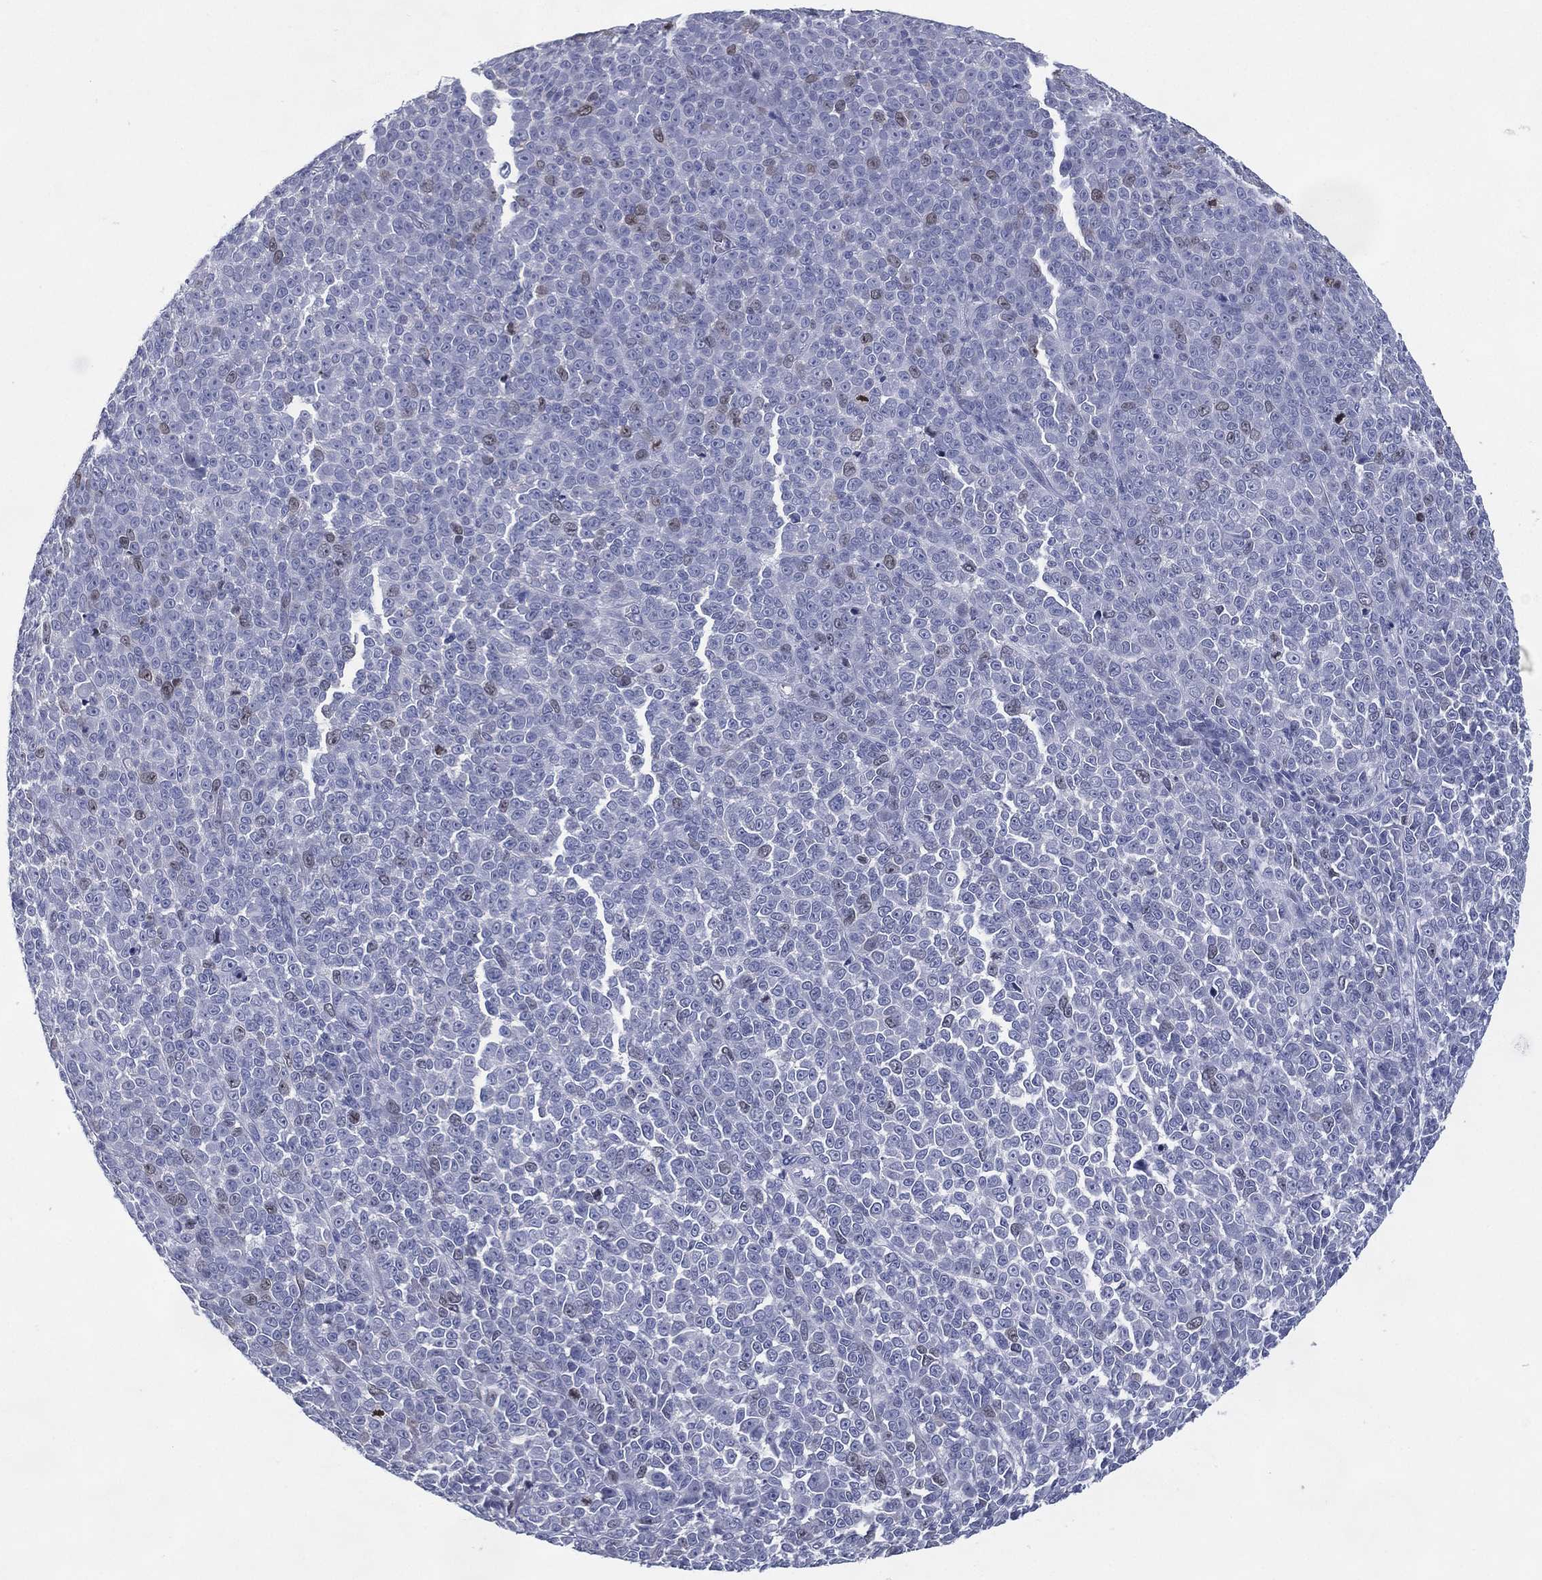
{"staining": {"intensity": "negative", "quantity": "none", "location": "none"}, "tissue": "melanoma", "cell_type": "Tumor cells", "image_type": "cancer", "snomed": [{"axis": "morphology", "description": "Malignant melanoma, NOS"}, {"axis": "topography", "description": "Skin"}], "caption": "Tumor cells are negative for brown protein staining in melanoma. (DAB IHC, high magnification).", "gene": "KIF2C", "patient": {"sex": "female", "age": 95}}